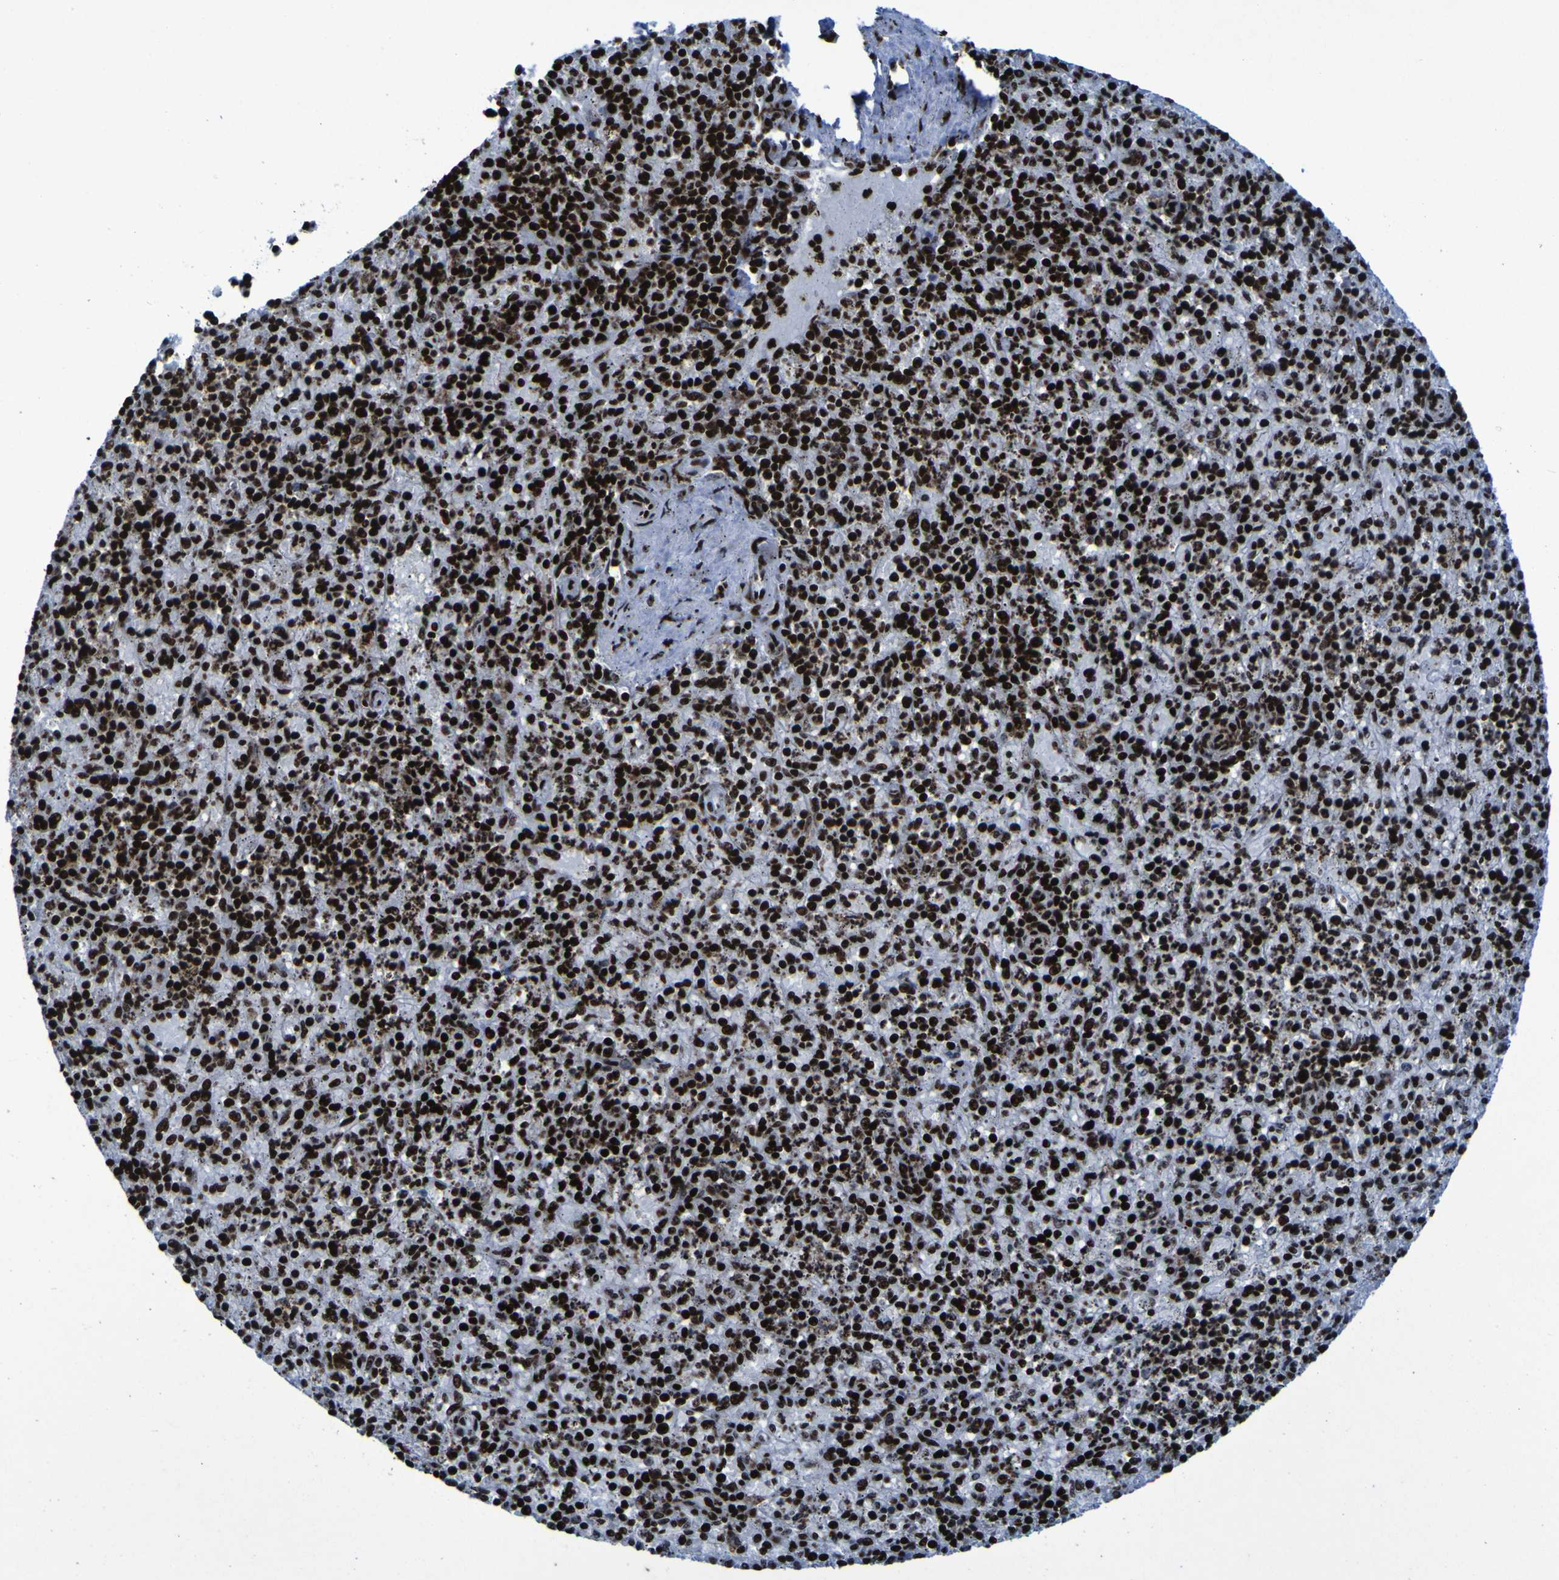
{"staining": {"intensity": "strong", "quantity": ">75%", "location": "nuclear"}, "tissue": "spleen", "cell_type": "Cells in red pulp", "image_type": "normal", "snomed": [{"axis": "morphology", "description": "Normal tissue, NOS"}, {"axis": "topography", "description": "Spleen"}], "caption": "Unremarkable spleen was stained to show a protein in brown. There is high levels of strong nuclear positivity in about >75% of cells in red pulp. The staining is performed using DAB brown chromogen to label protein expression. The nuclei are counter-stained blue using hematoxylin.", "gene": "NPM1", "patient": {"sex": "male", "age": 72}}